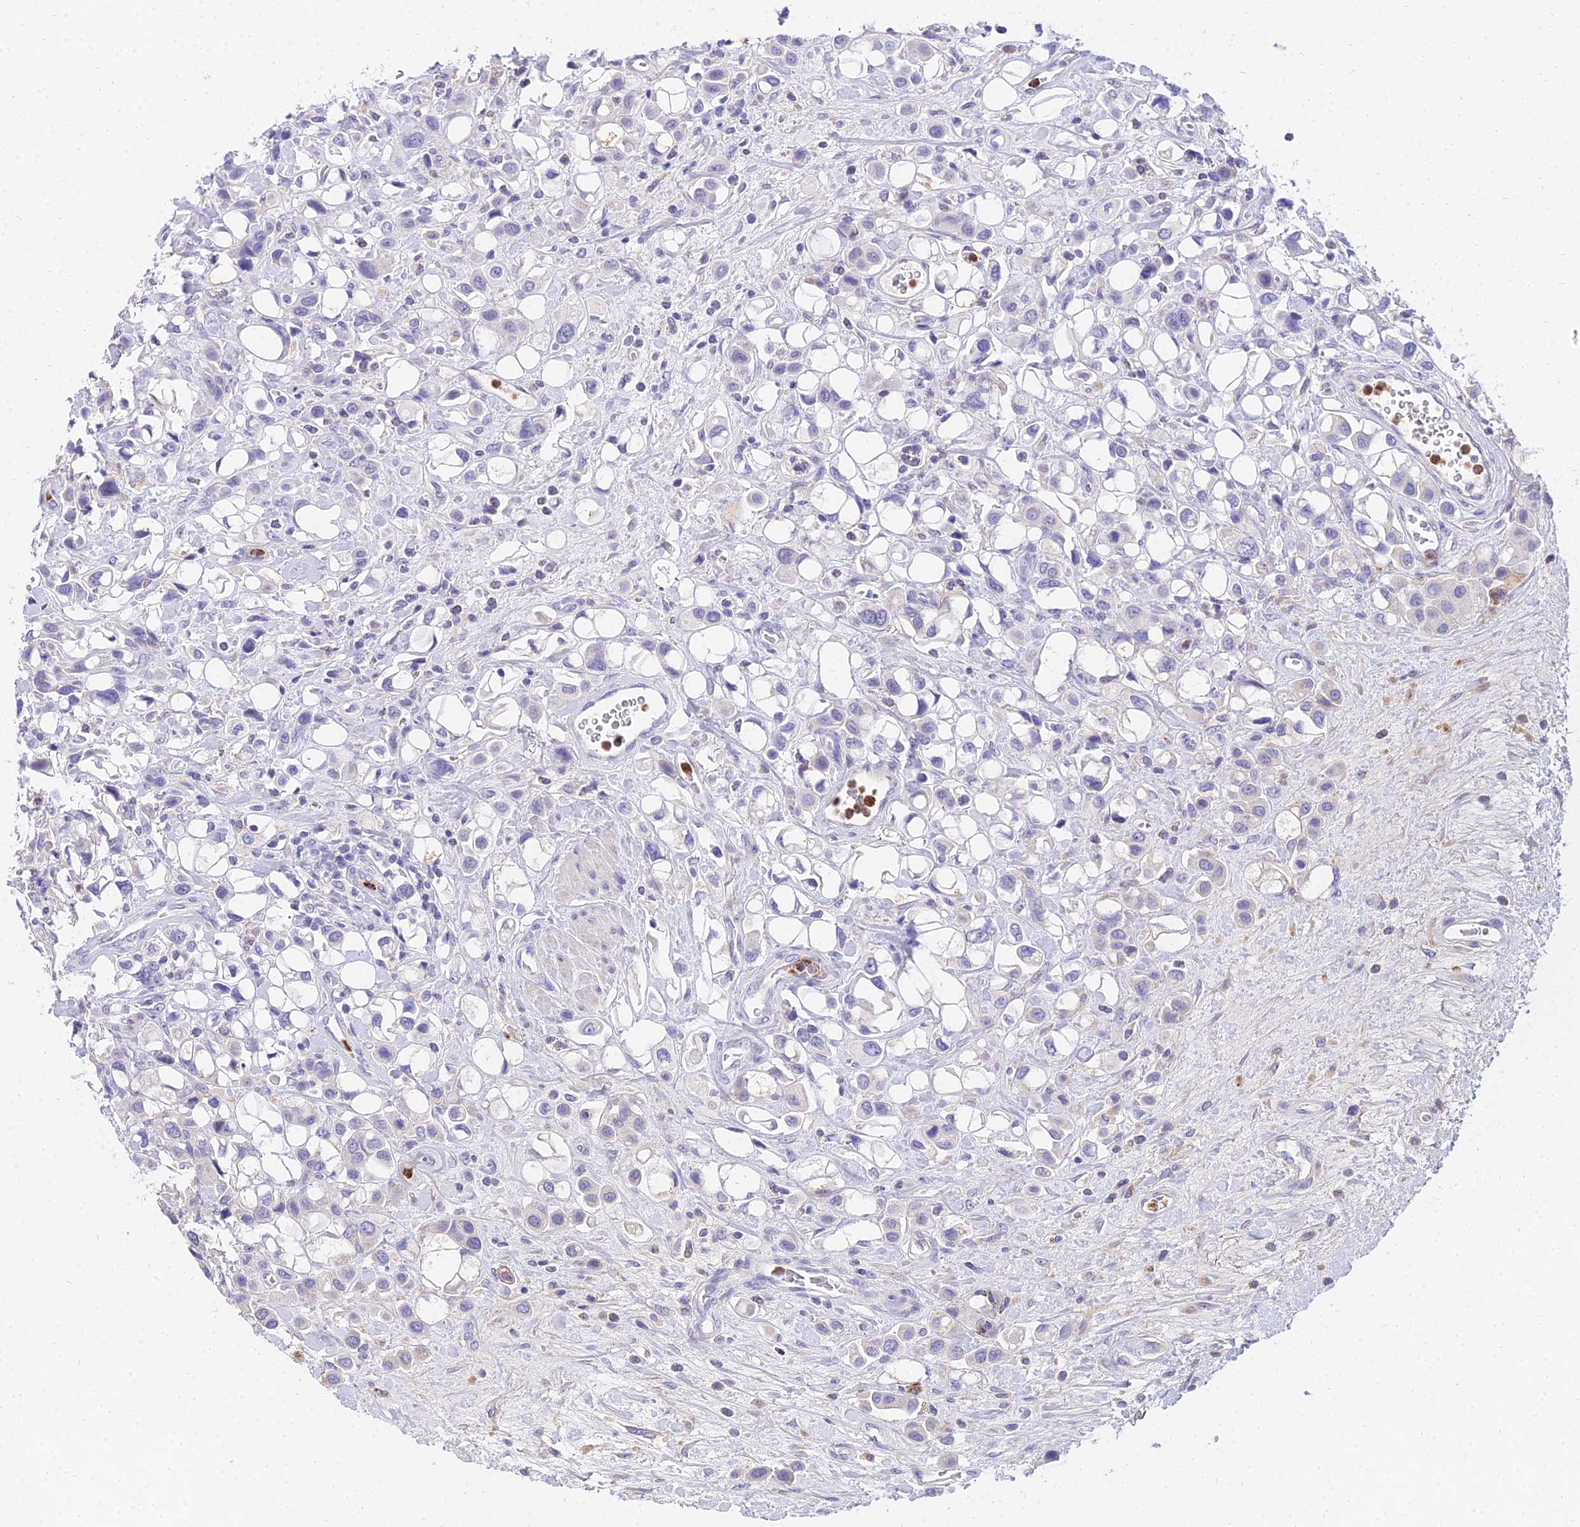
{"staining": {"intensity": "negative", "quantity": "none", "location": "none"}, "tissue": "urothelial cancer", "cell_type": "Tumor cells", "image_type": "cancer", "snomed": [{"axis": "morphology", "description": "Urothelial carcinoma, High grade"}, {"axis": "topography", "description": "Urinary bladder"}], "caption": "Urothelial cancer was stained to show a protein in brown. There is no significant positivity in tumor cells. (Brightfield microscopy of DAB immunohistochemistry (IHC) at high magnification).", "gene": "VWC2L", "patient": {"sex": "male", "age": 50}}